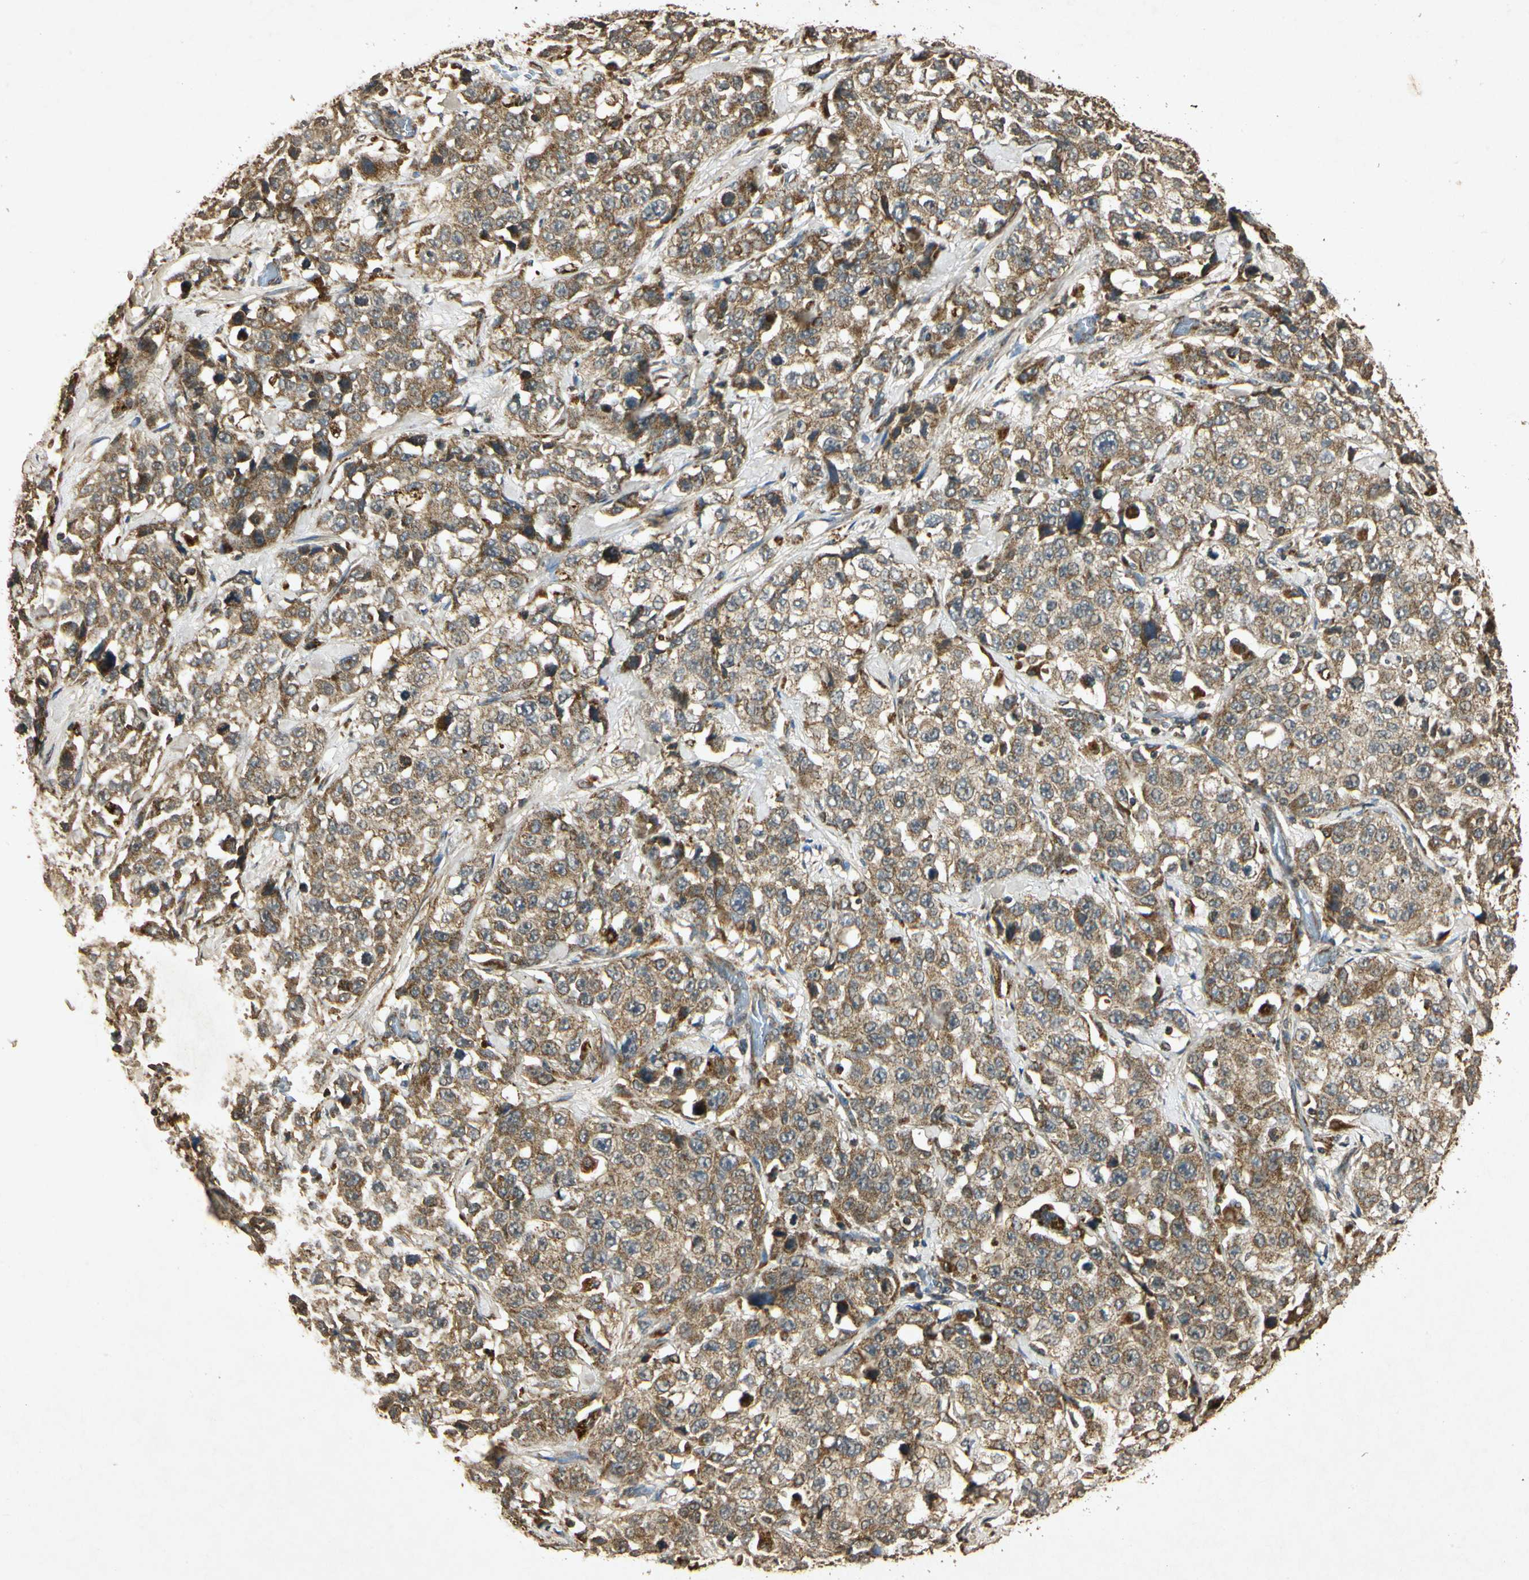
{"staining": {"intensity": "moderate", "quantity": ">75%", "location": "cytoplasmic/membranous"}, "tissue": "stomach cancer", "cell_type": "Tumor cells", "image_type": "cancer", "snomed": [{"axis": "morphology", "description": "Normal tissue, NOS"}, {"axis": "morphology", "description": "Adenocarcinoma, NOS"}, {"axis": "topography", "description": "Stomach"}], "caption": "DAB immunohistochemical staining of human stomach adenocarcinoma demonstrates moderate cytoplasmic/membranous protein expression in approximately >75% of tumor cells.", "gene": "PRDX3", "patient": {"sex": "male", "age": 48}}